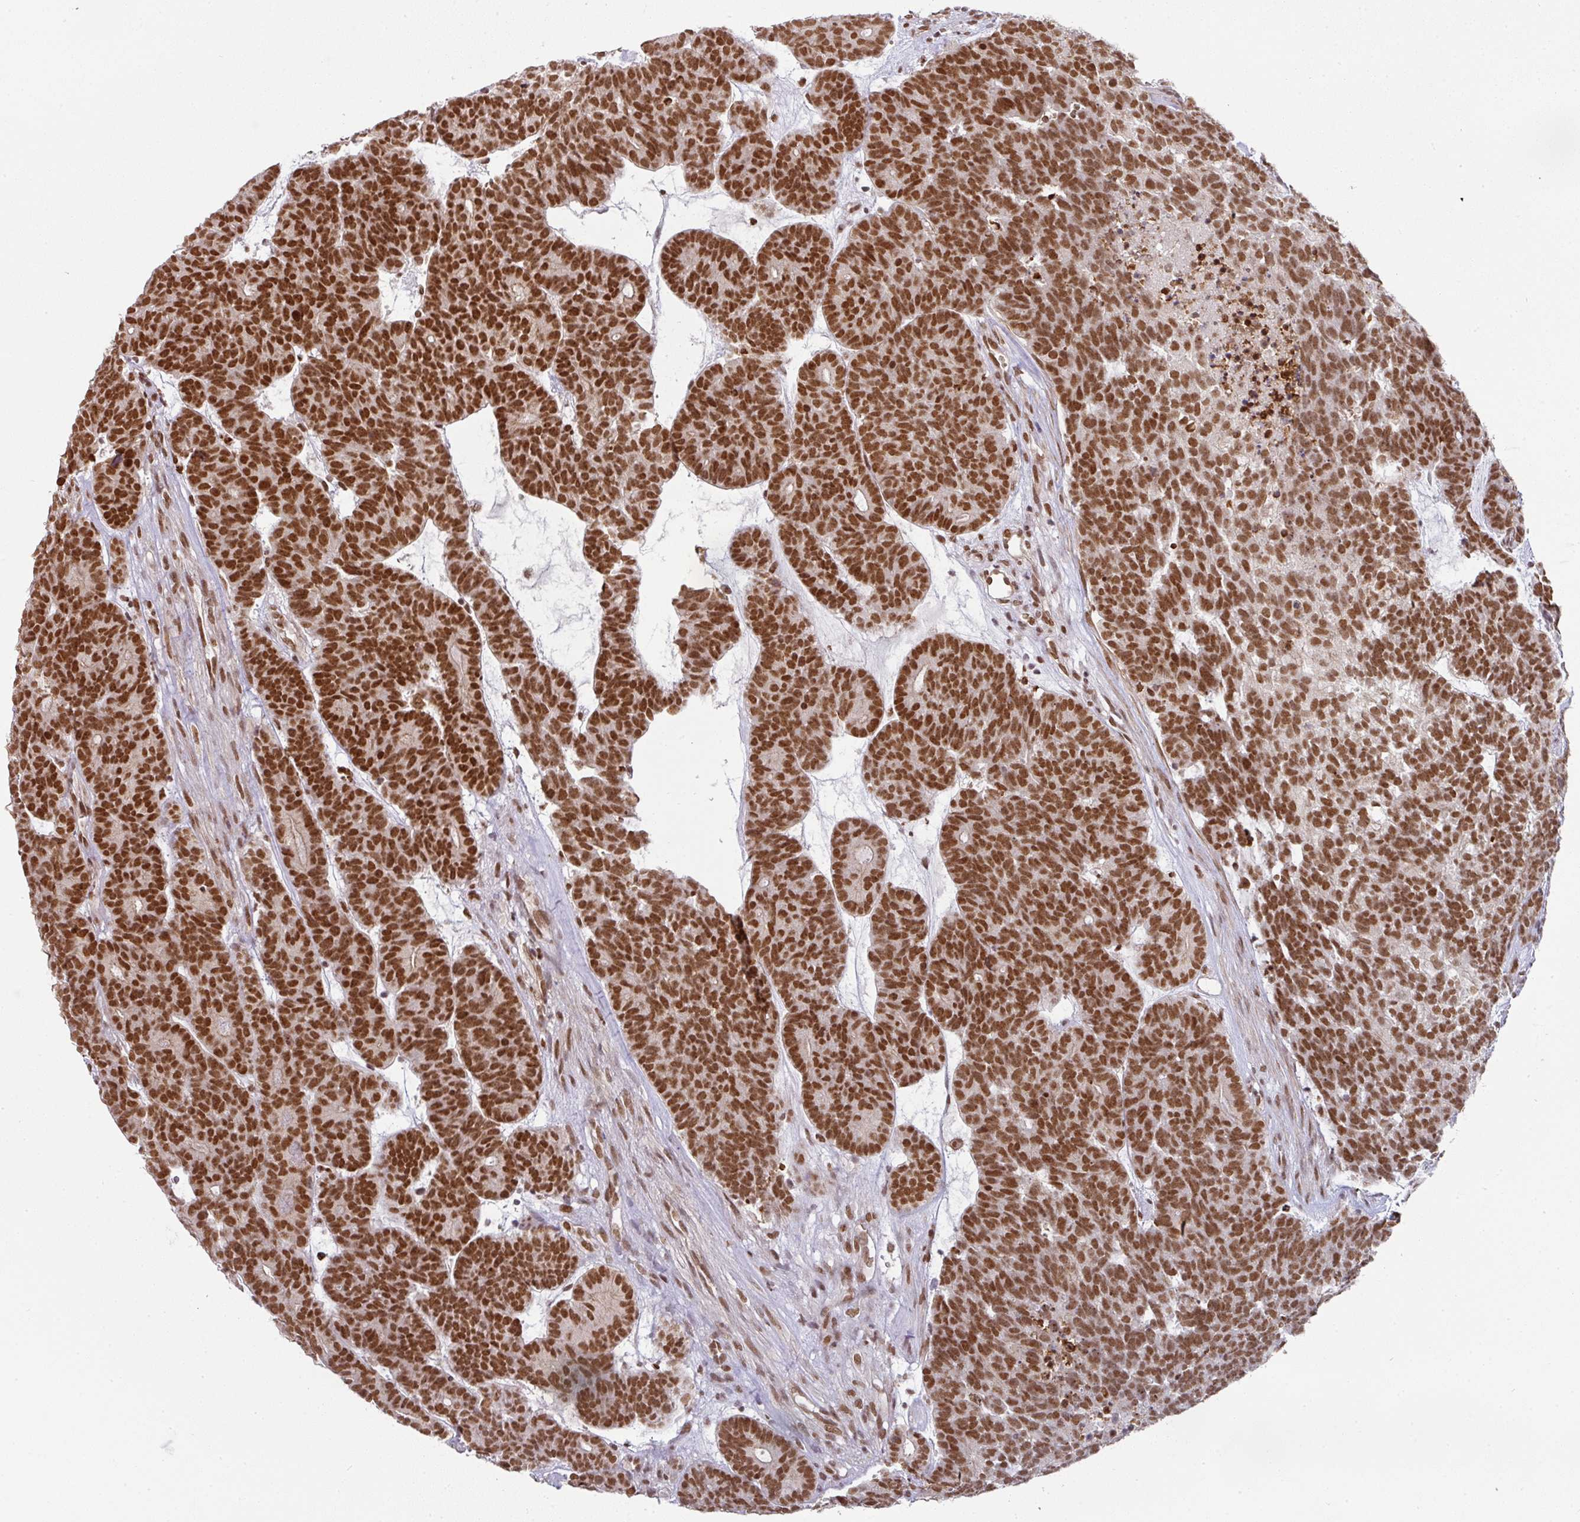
{"staining": {"intensity": "strong", "quantity": ">75%", "location": "nuclear"}, "tissue": "head and neck cancer", "cell_type": "Tumor cells", "image_type": "cancer", "snomed": [{"axis": "morphology", "description": "Adenocarcinoma, NOS"}, {"axis": "topography", "description": "Head-Neck"}], "caption": "Protein staining of head and neck adenocarcinoma tissue exhibits strong nuclear expression in about >75% of tumor cells.", "gene": "NCOA5", "patient": {"sex": "female", "age": 81}}